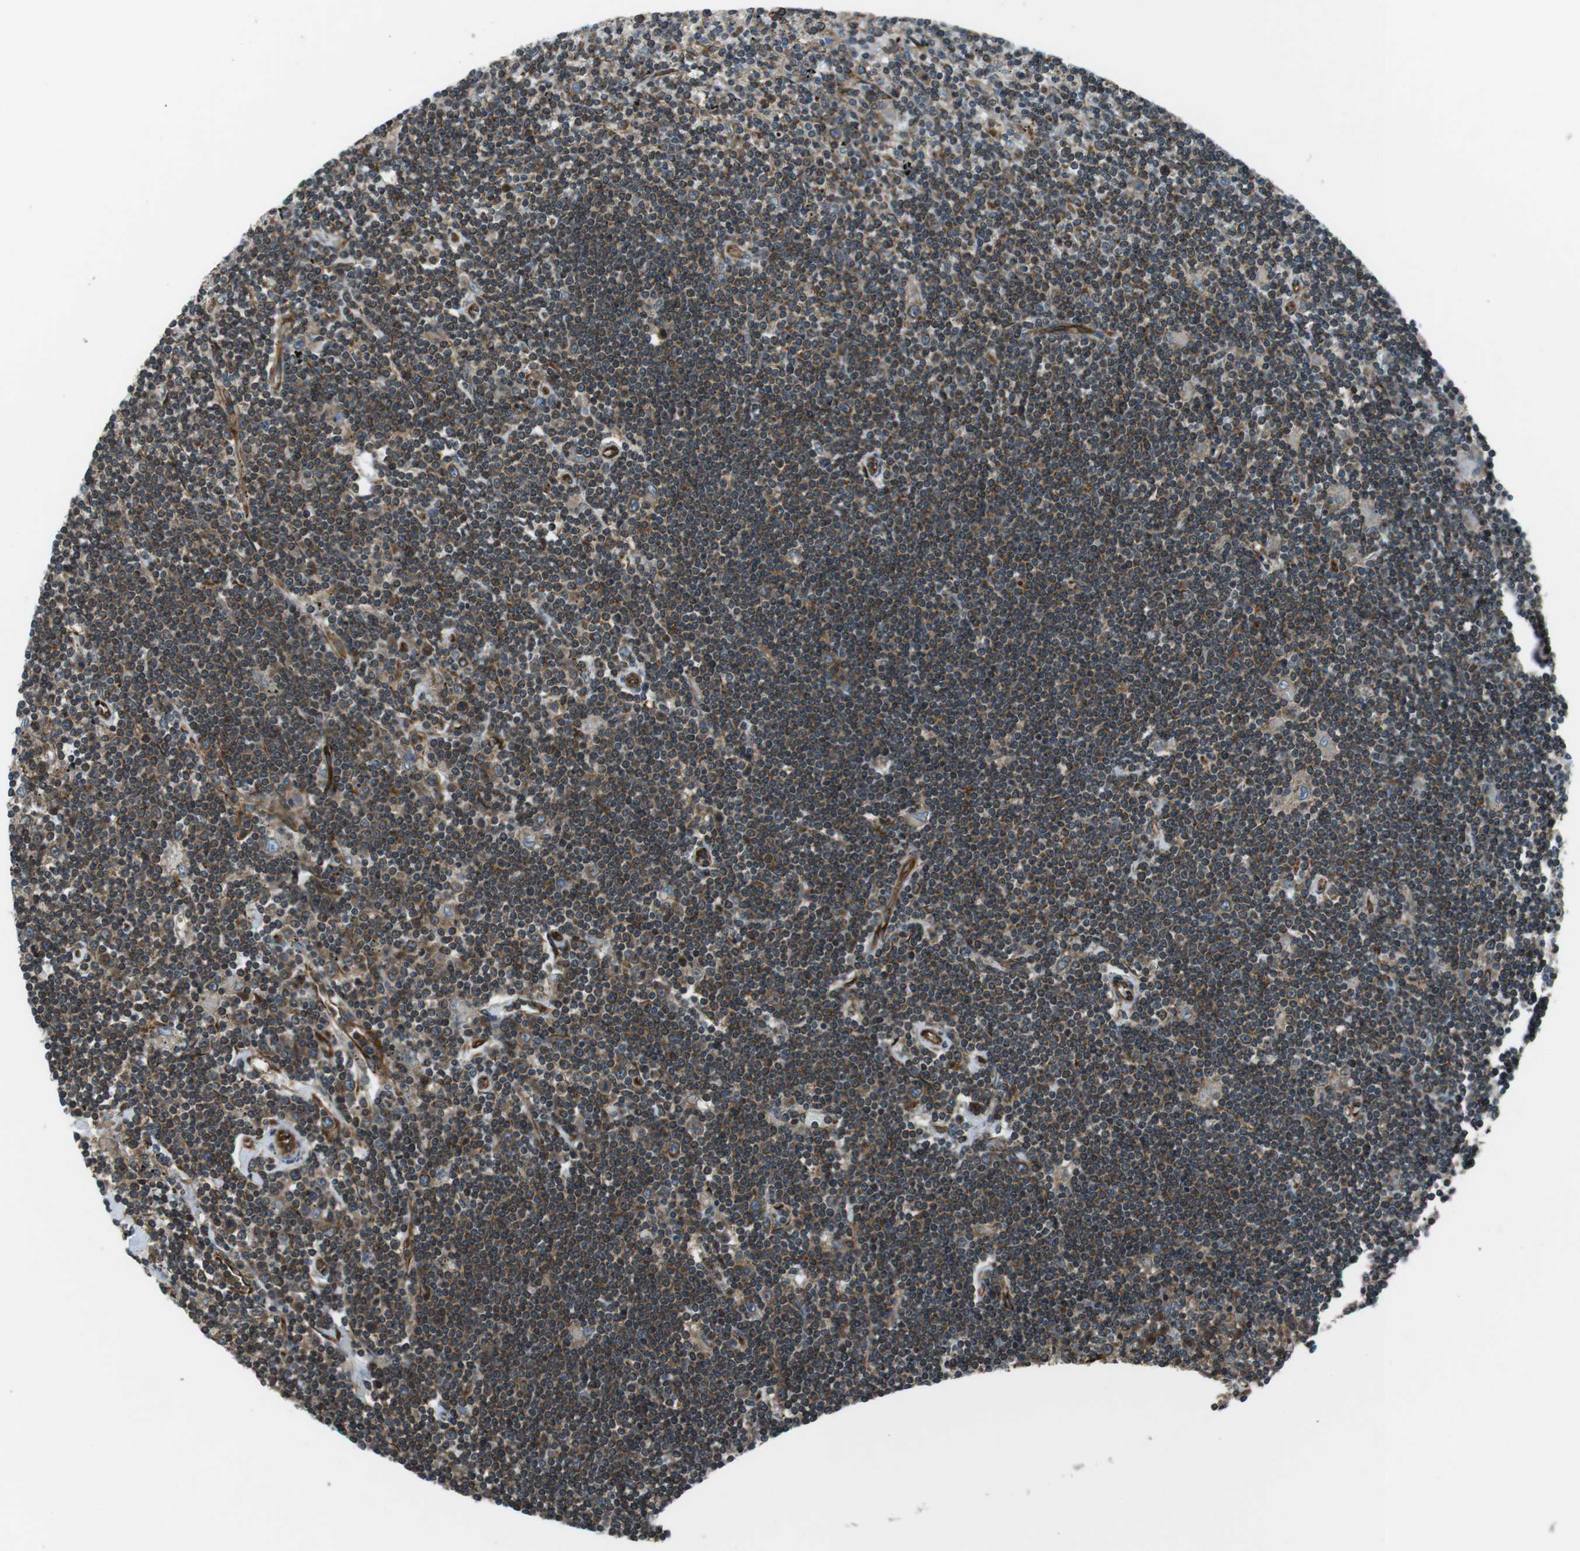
{"staining": {"intensity": "moderate", "quantity": ">75%", "location": "cytoplasmic/membranous"}, "tissue": "lymphoma", "cell_type": "Tumor cells", "image_type": "cancer", "snomed": [{"axis": "morphology", "description": "Malignant lymphoma, non-Hodgkin's type, Low grade"}, {"axis": "topography", "description": "Spleen"}], "caption": "Immunohistochemical staining of lymphoma displays medium levels of moderate cytoplasmic/membranous protein positivity in approximately >75% of tumor cells.", "gene": "KTN1", "patient": {"sex": "male", "age": 76}}